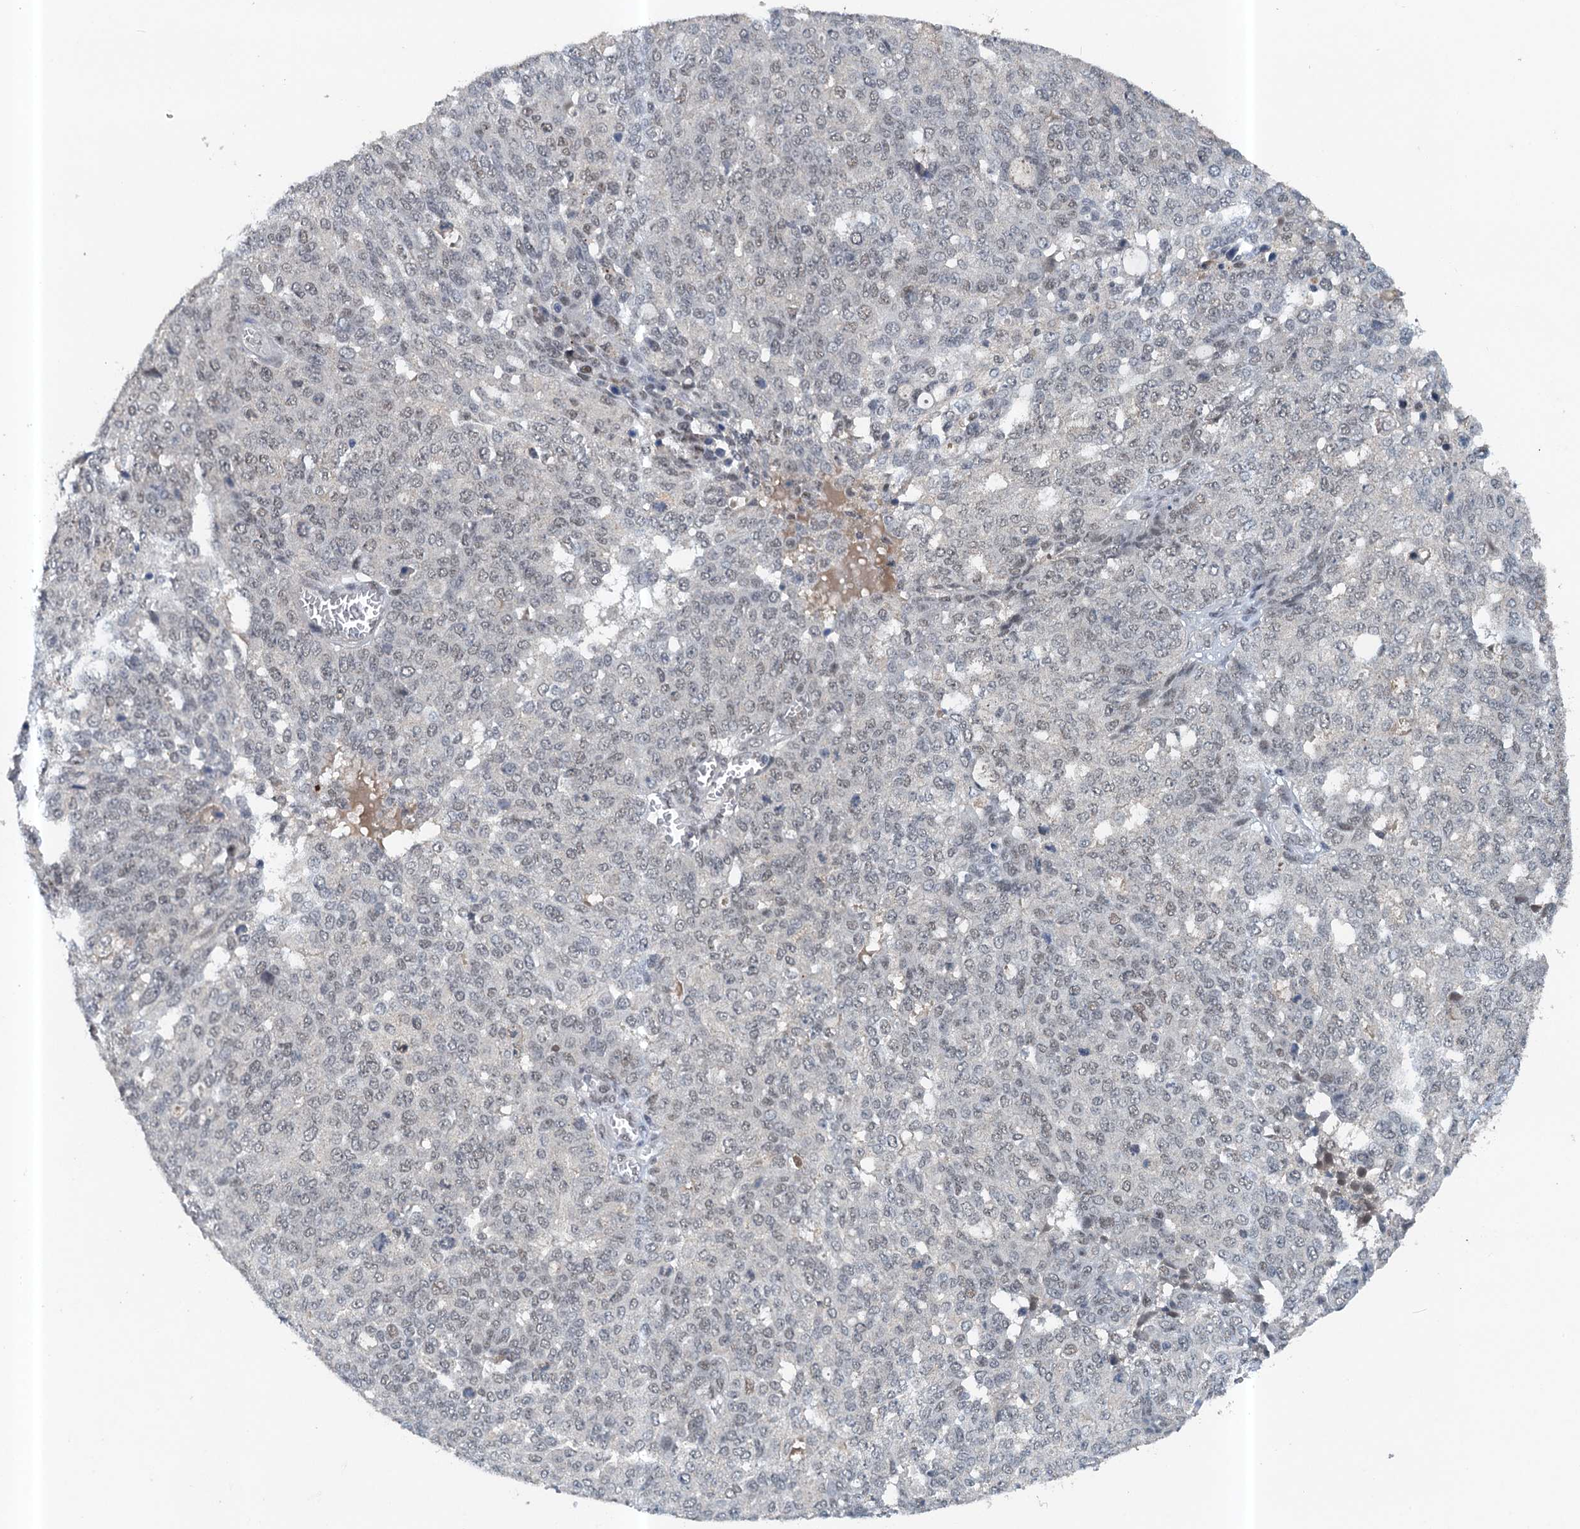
{"staining": {"intensity": "weak", "quantity": "<25%", "location": "nuclear"}, "tissue": "ovarian cancer", "cell_type": "Tumor cells", "image_type": "cancer", "snomed": [{"axis": "morphology", "description": "Cystadenocarcinoma, serous, NOS"}, {"axis": "topography", "description": "Soft tissue"}, {"axis": "topography", "description": "Ovary"}], "caption": "Immunohistochemical staining of ovarian cancer shows no significant staining in tumor cells. (DAB (3,3'-diaminobenzidine) immunohistochemistry (IHC) with hematoxylin counter stain).", "gene": "CSTF3", "patient": {"sex": "female", "age": 57}}